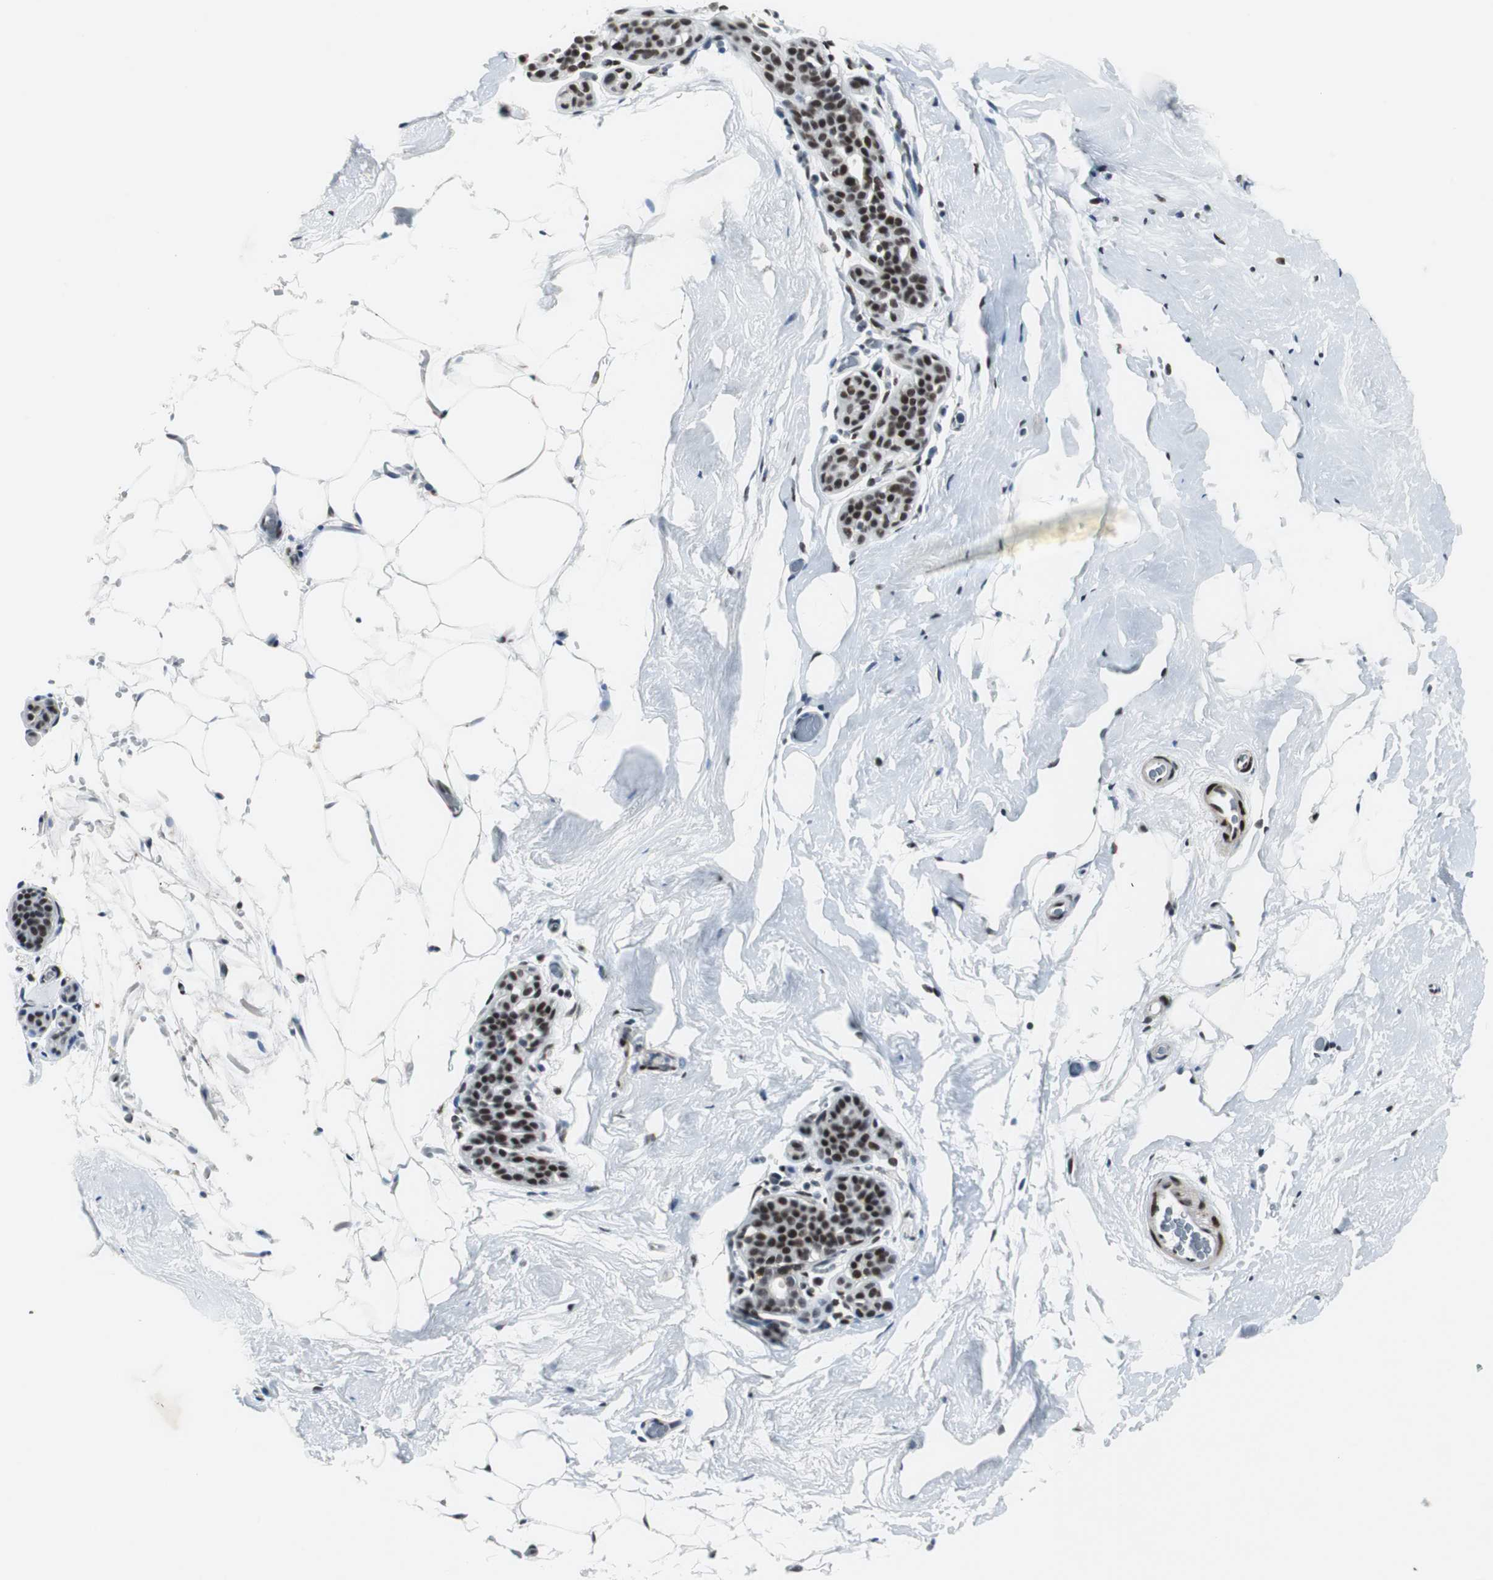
{"staining": {"intensity": "weak", "quantity": "25%-75%", "location": "nuclear"}, "tissue": "breast", "cell_type": "Adipocytes", "image_type": "normal", "snomed": [{"axis": "morphology", "description": "Normal tissue, NOS"}, {"axis": "topography", "description": "Breast"}], "caption": "Brown immunohistochemical staining in normal human breast demonstrates weak nuclear staining in approximately 25%-75% of adipocytes. Nuclei are stained in blue.", "gene": "MEF2D", "patient": {"sex": "female", "age": 75}}